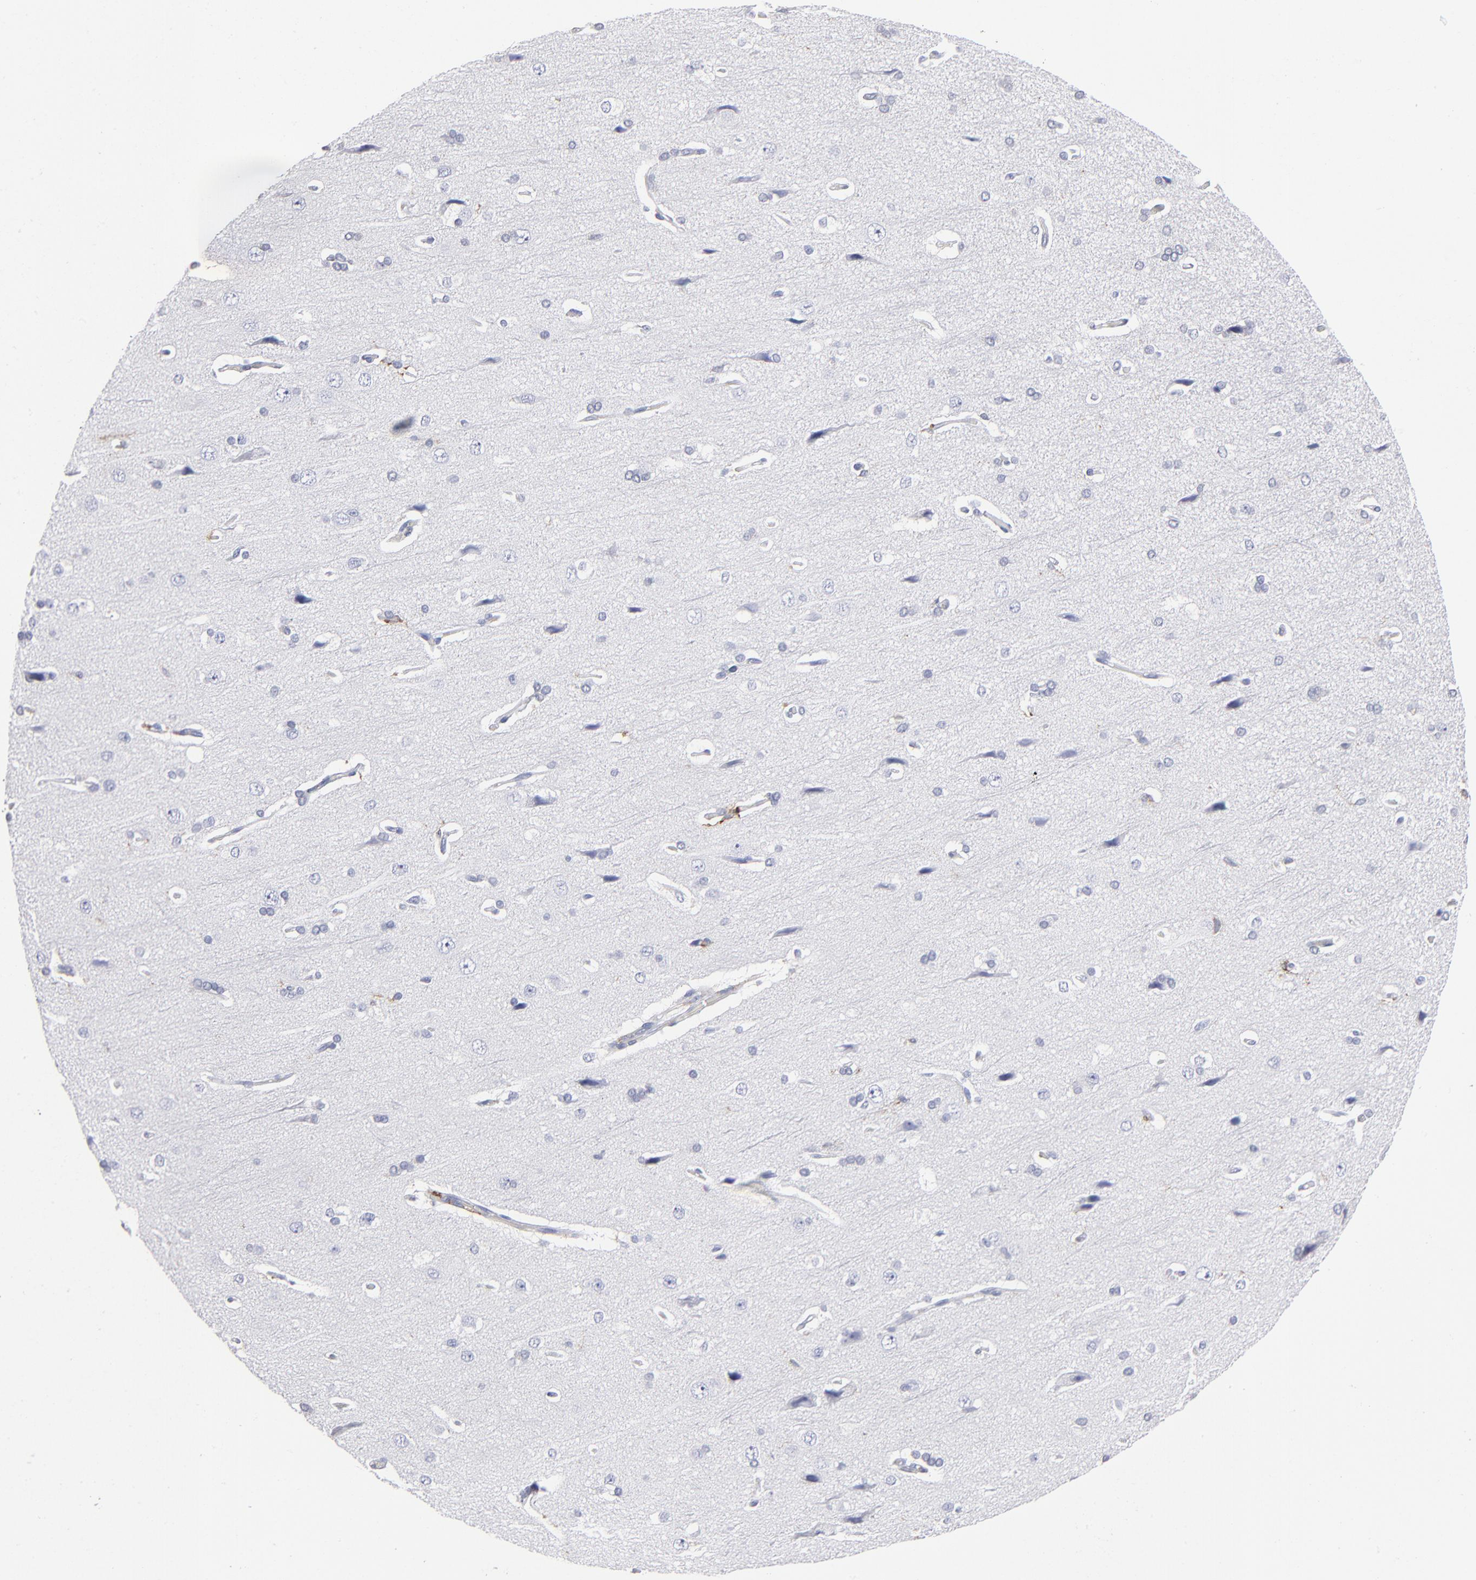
{"staining": {"intensity": "negative", "quantity": "none", "location": "none"}, "tissue": "cerebral cortex", "cell_type": "Endothelial cells", "image_type": "normal", "snomed": [{"axis": "morphology", "description": "Normal tissue, NOS"}, {"axis": "topography", "description": "Cerebral cortex"}], "caption": "Immunohistochemical staining of normal human cerebral cortex demonstrates no significant positivity in endothelial cells.", "gene": "CD180", "patient": {"sex": "male", "age": 62}}